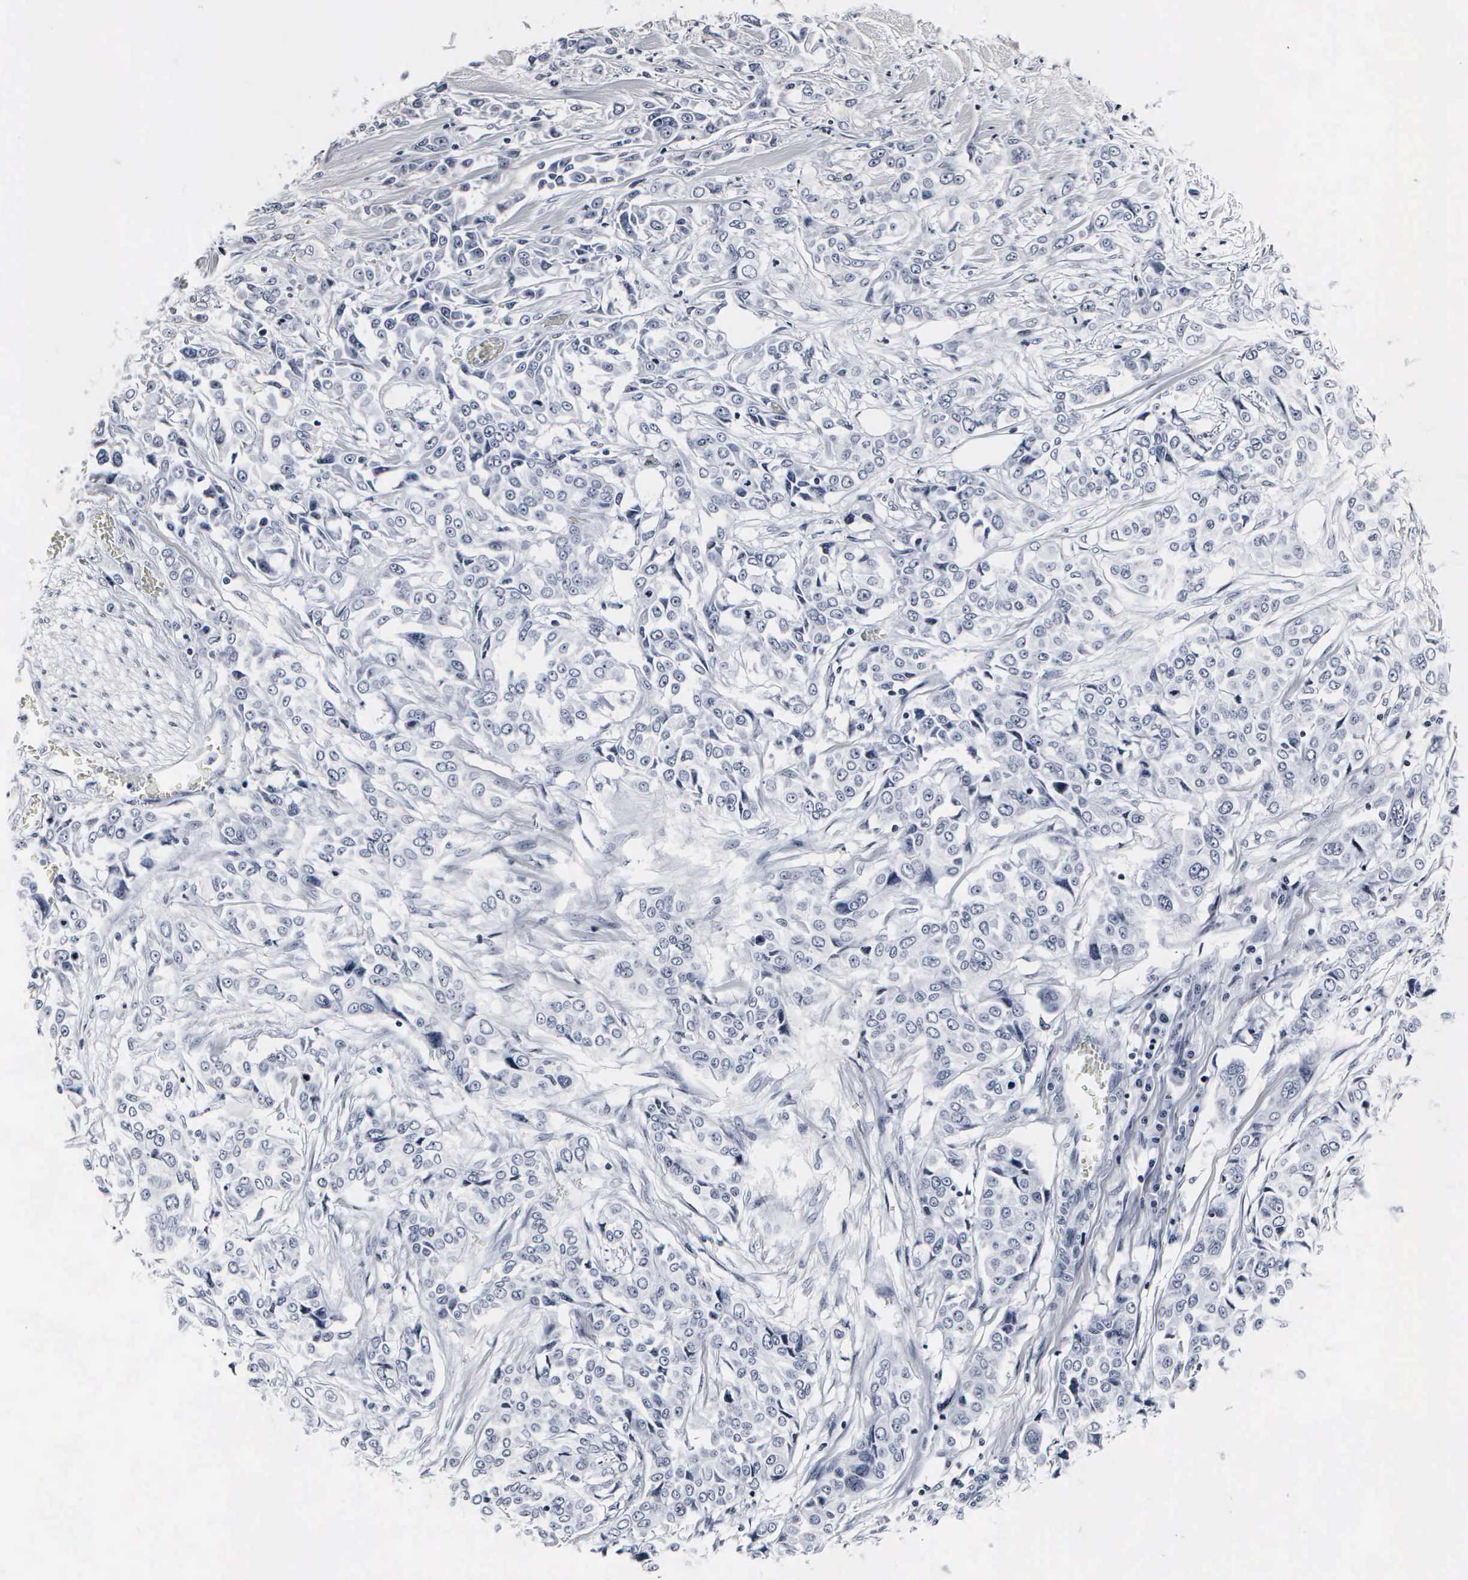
{"staining": {"intensity": "negative", "quantity": "none", "location": "none"}, "tissue": "pancreatic cancer", "cell_type": "Tumor cells", "image_type": "cancer", "snomed": [{"axis": "morphology", "description": "Adenocarcinoma, NOS"}, {"axis": "topography", "description": "Pancreas"}], "caption": "Immunohistochemistry (IHC) of adenocarcinoma (pancreatic) demonstrates no positivity in tumor cells.", "gene": "DGCR2", "patient": {"sex": "female", "age": 52}}